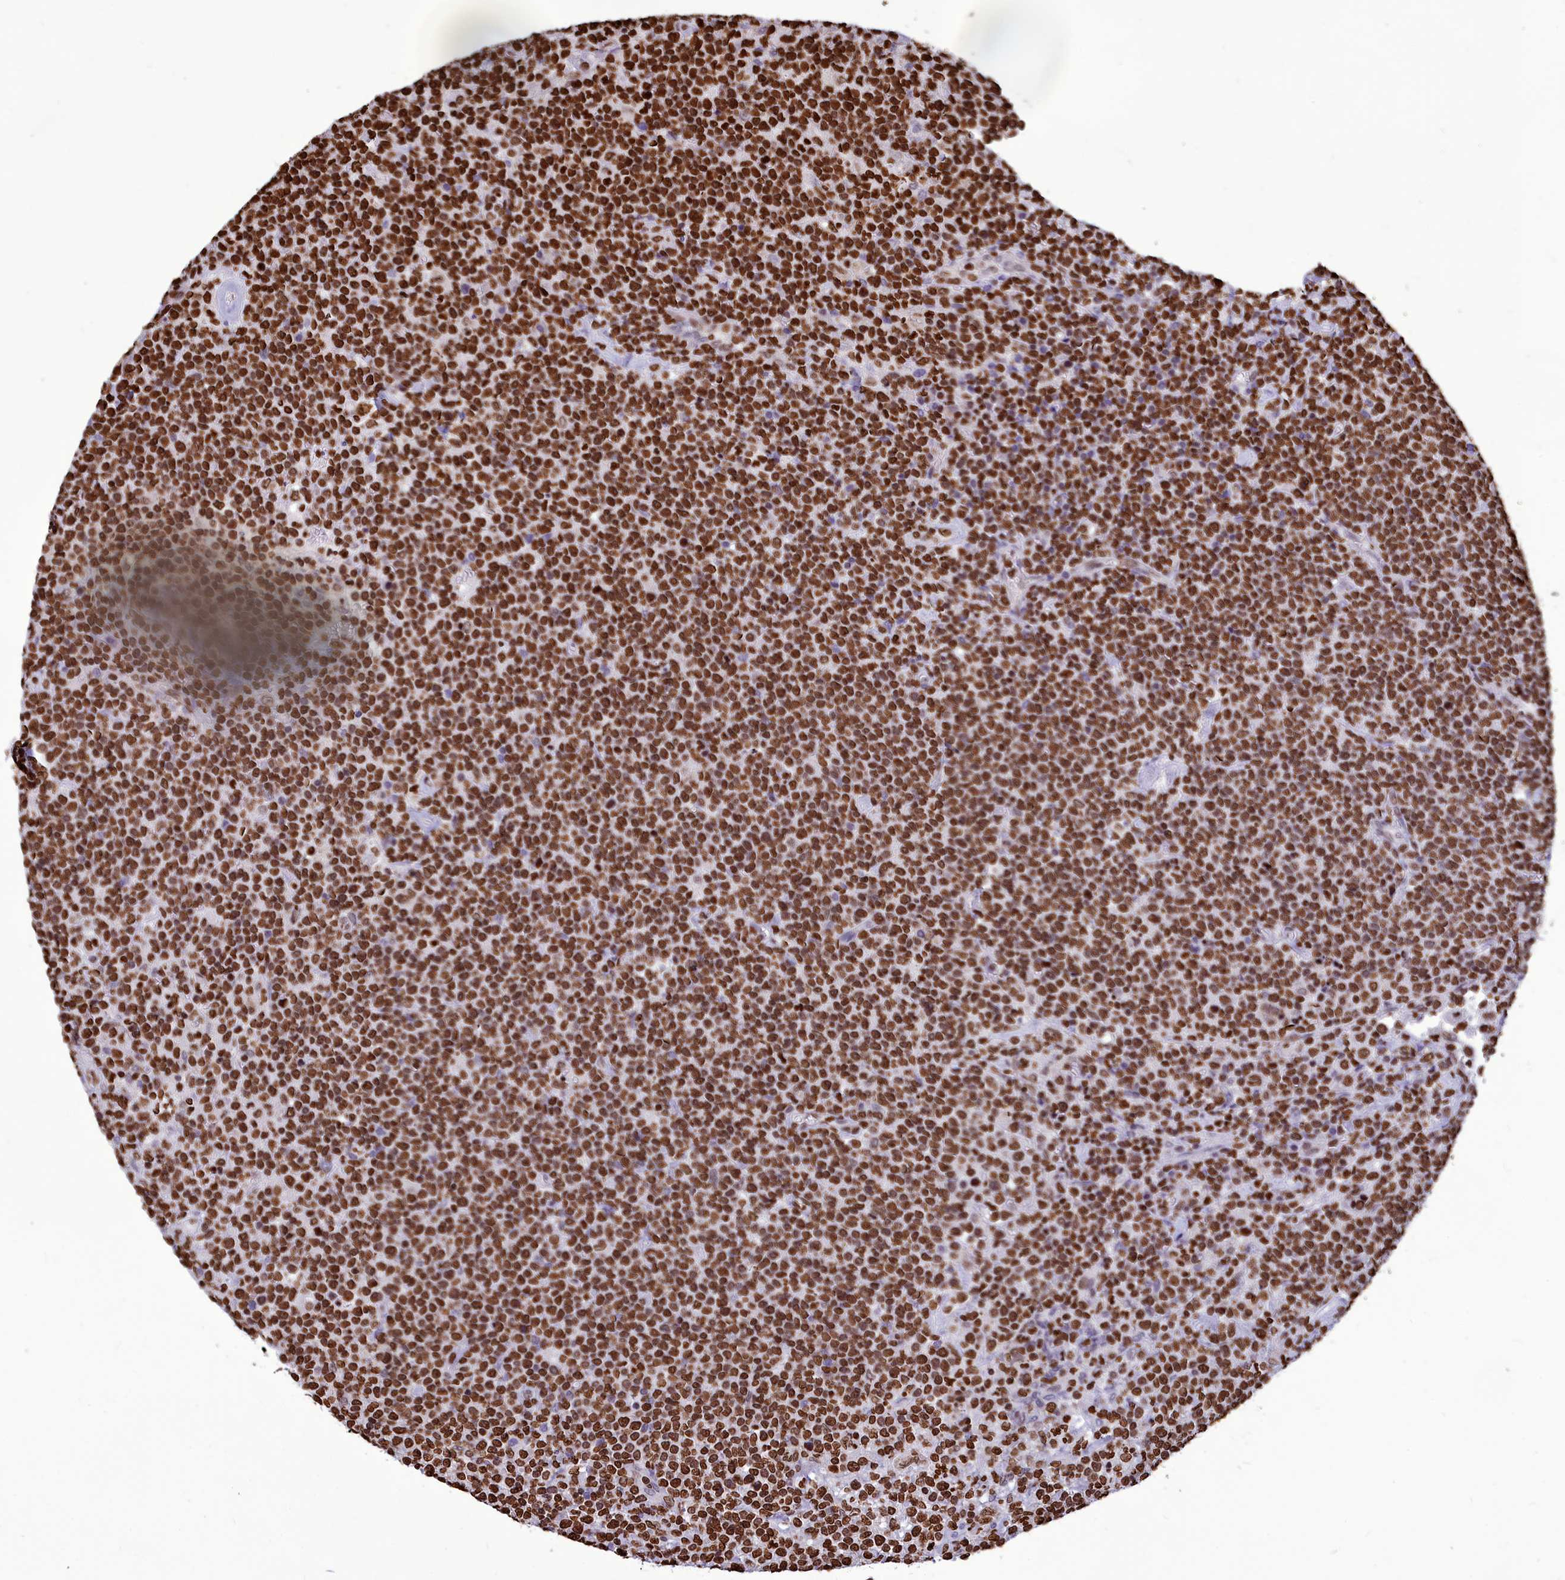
{"staining": {"intensity": "moderate", "quantity": ">75%", "location": "nuclear"}, "tissue": "lymphoma", "cell_type": "Tumor cells", "image_type": "cancer", "snomed": [{"axis": "morphology", "description": "Malignant lymphoma, non-Hodgkin's type, High grade"}, {"axis": "topography", "description": "Lymph node"}], "caption": "A brown stain labels moderate nuclear expression of a protein in human malignant lymphoma, non-Hodgkin's type (high-grade) tumor cells. Using DAB (3,3'-diaminobenzidine) (brown) and hematoxylin (blue) stains, captured at high magnification using brightfield microscopy.", "gene": "AKAP17A", "patient": {"sex": "male", "age": 61}}